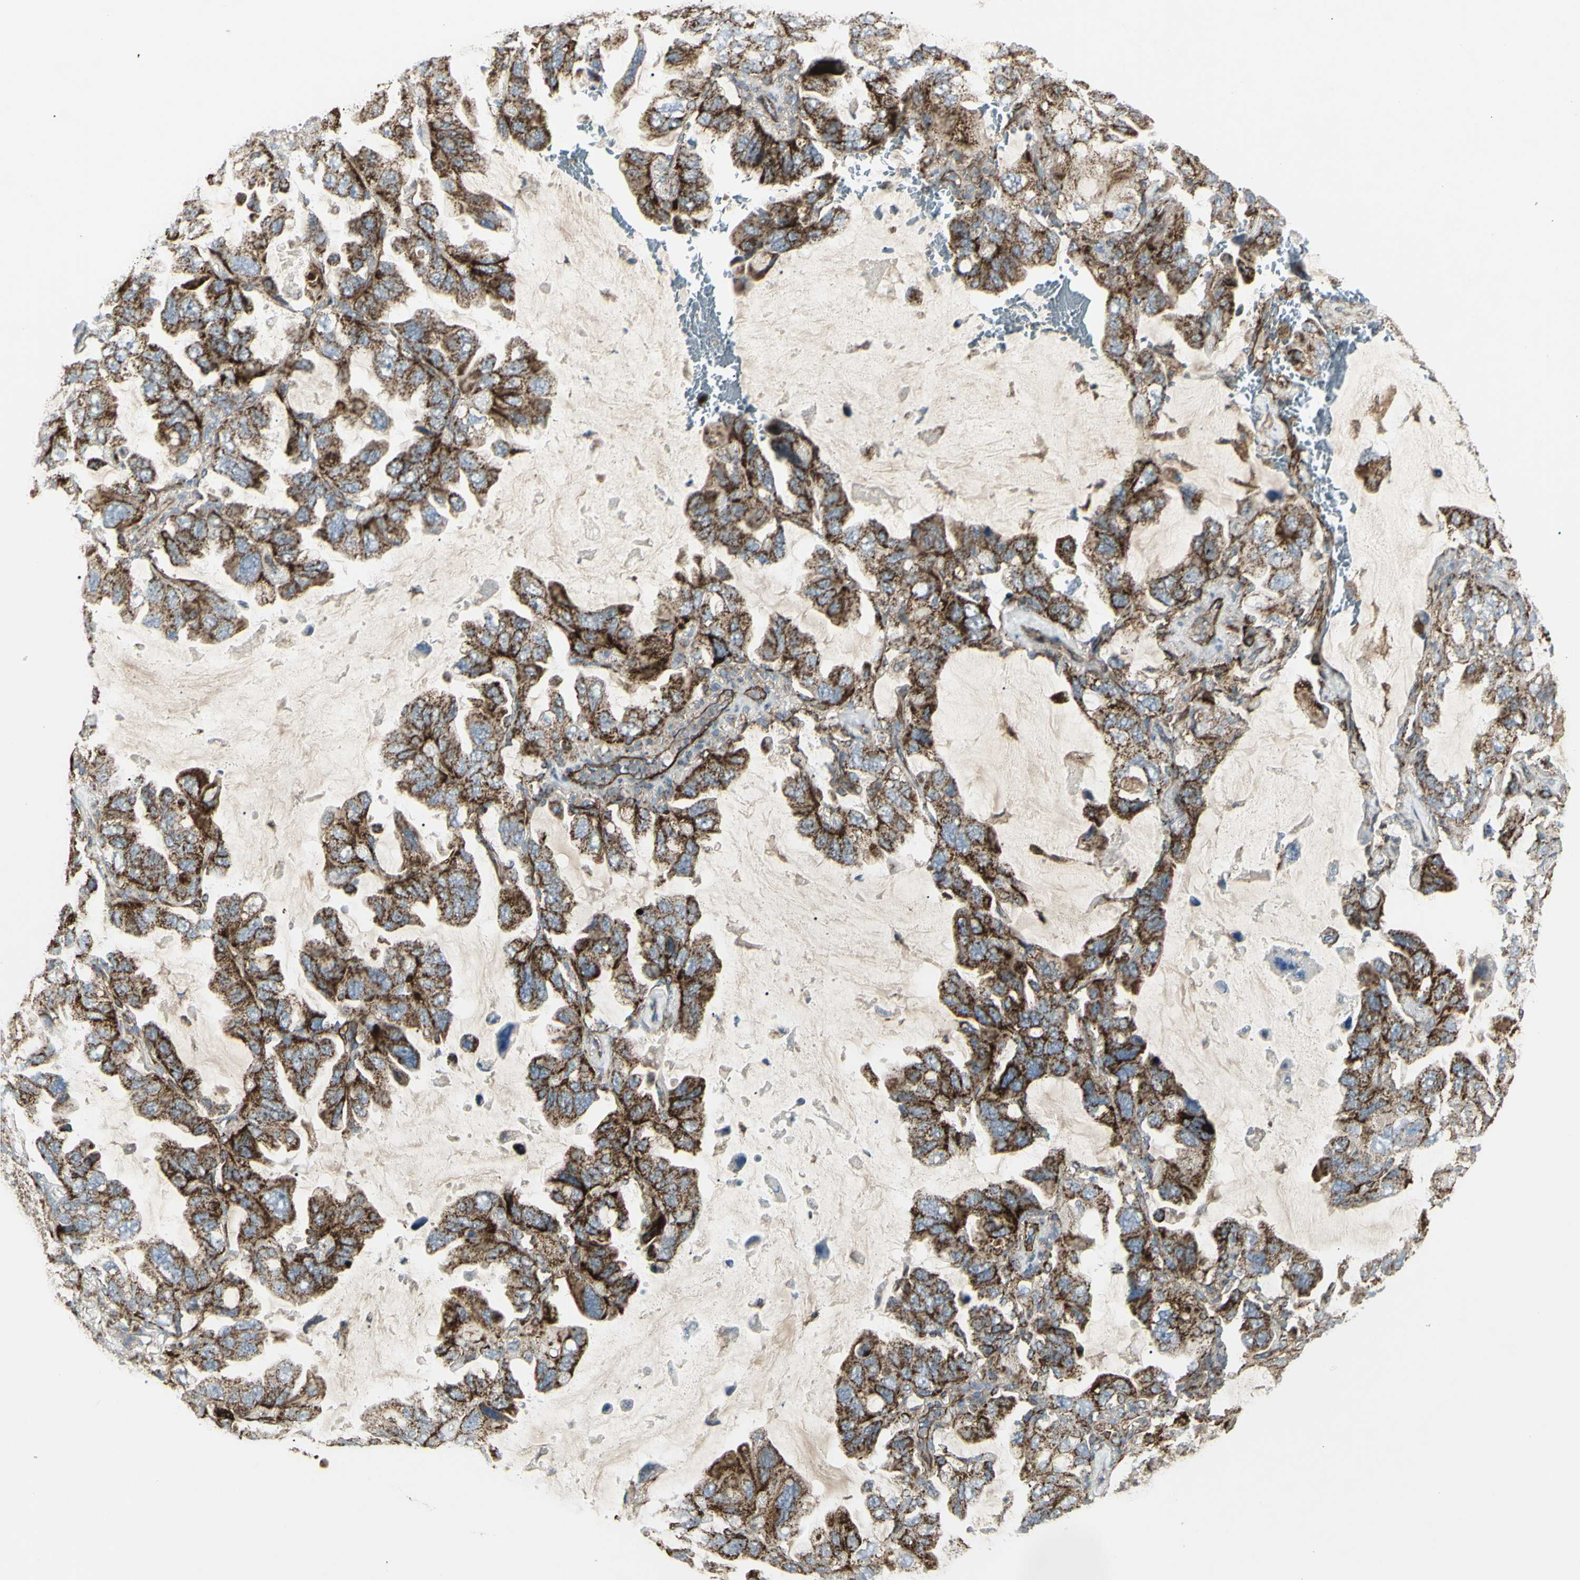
{"staining": {"intensity": "strong", "quantity": ">75%", "location": "cytoplasmic/membranous"}, "tissue": "lung cancer", "cell_type": "Tumor cells", "image_type": "cancer", "snomed": [{"axis": "morphology", "description": "Squamous cell carcinoma, NOS"}, {"axis": "topography", "description": "Lung"}], "caption": "Lung cancer was stained to show a protein in brown. There is high levels of strong cytoplasmic/membranous expression in about >75% of tumor cells.", "gene": "CYB5R1", "patient": {"sex": "female", "age": 73}}